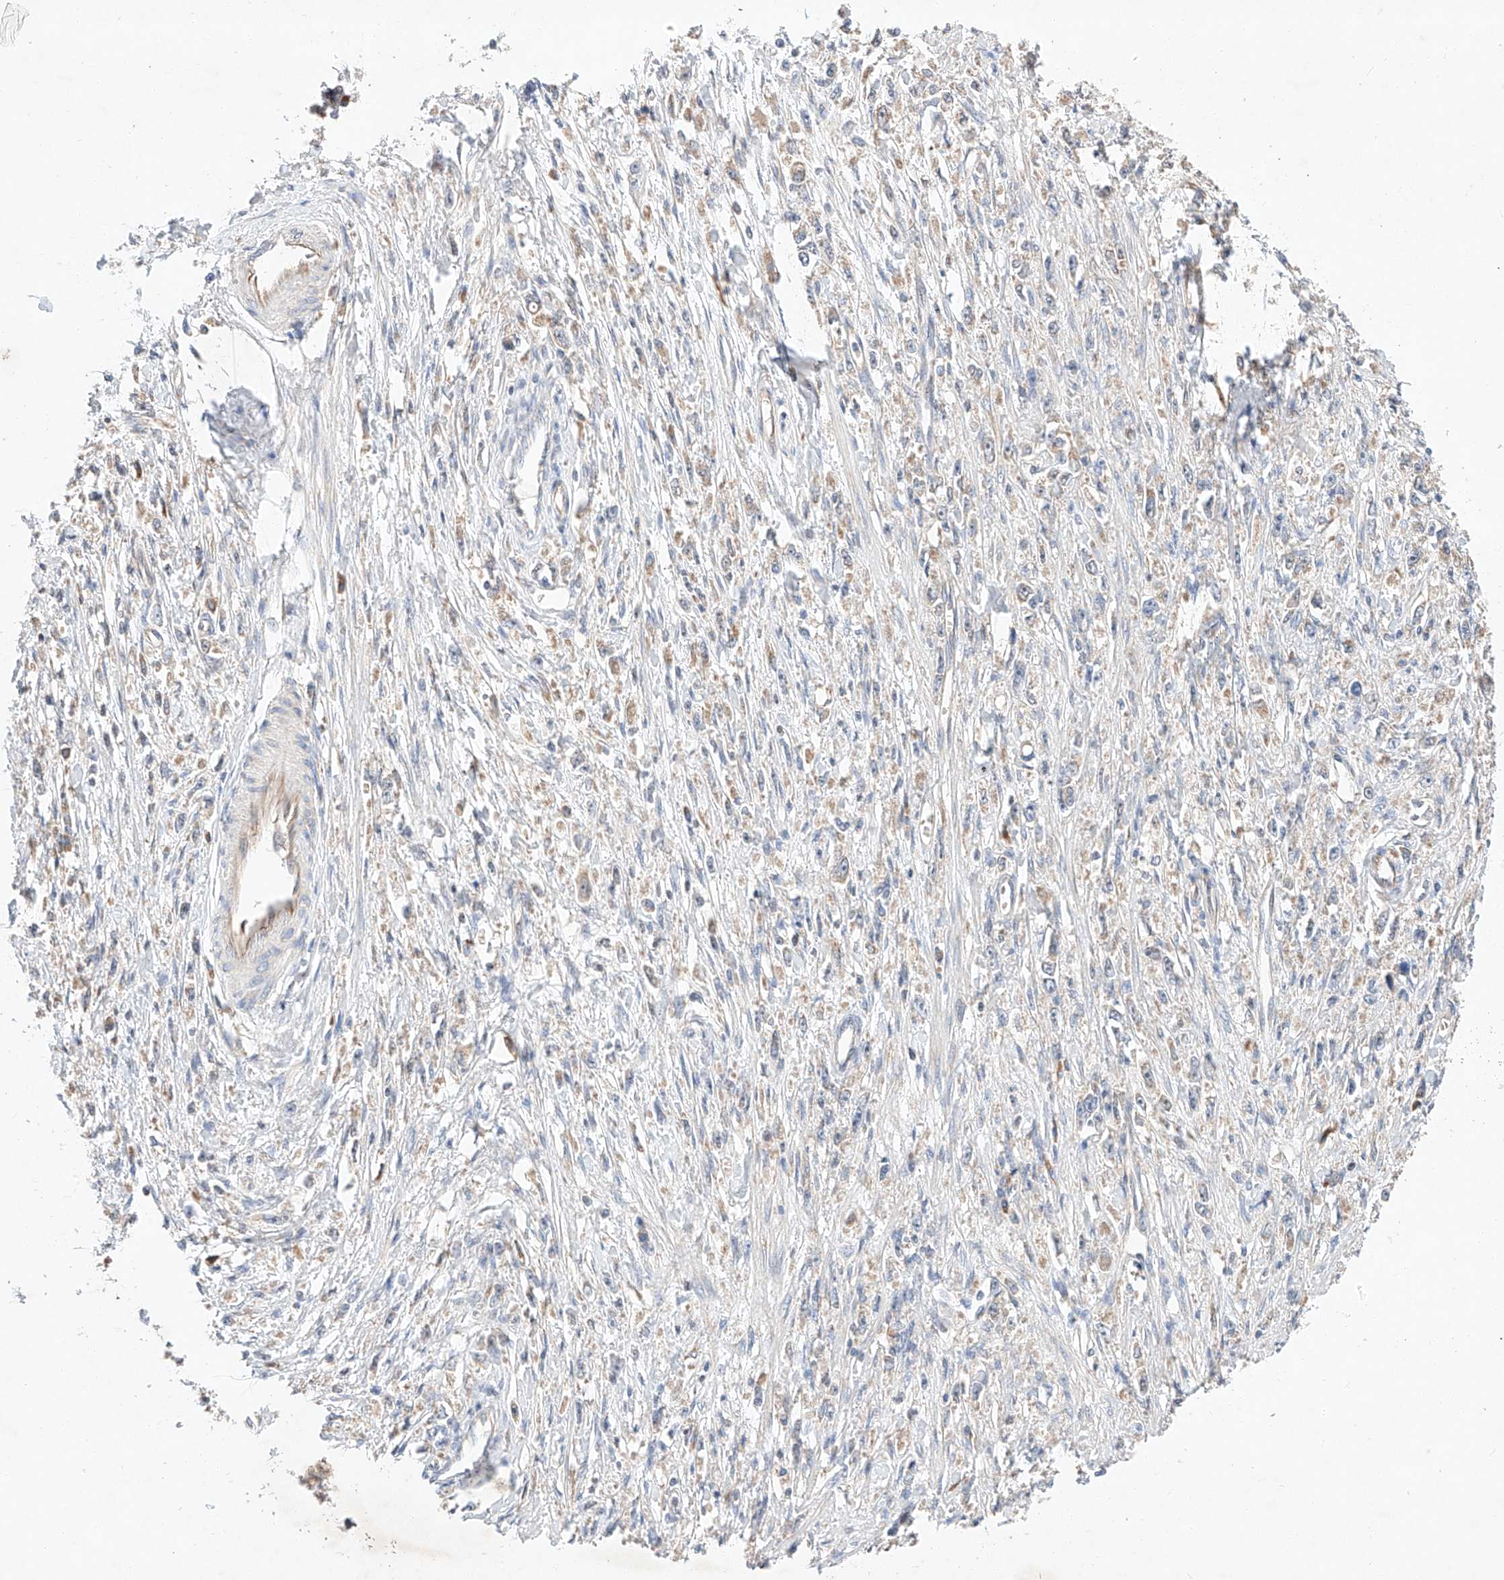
{"staining": {"intensity": "weak", "quantity": "25%-75%", "location": "cytoplasmic/membranous"}, "tissue": "stomach cancer", "cell_type": "Tumor cells", "image_type": "cancer", "snomed": [{"axis": "morphology", "description": "Adenocarcinoma, NOS"}, {"axis": "topography", "description": "Stomach"}], "caption": "Immunohistochemistry of human stomach cancer shows low levels of weak cytoplasmic/membranous staining in approximately 25%-75% of tumor cells.", "gene": "C6orf118", "patient": {"sex": "female", "age": 59}}